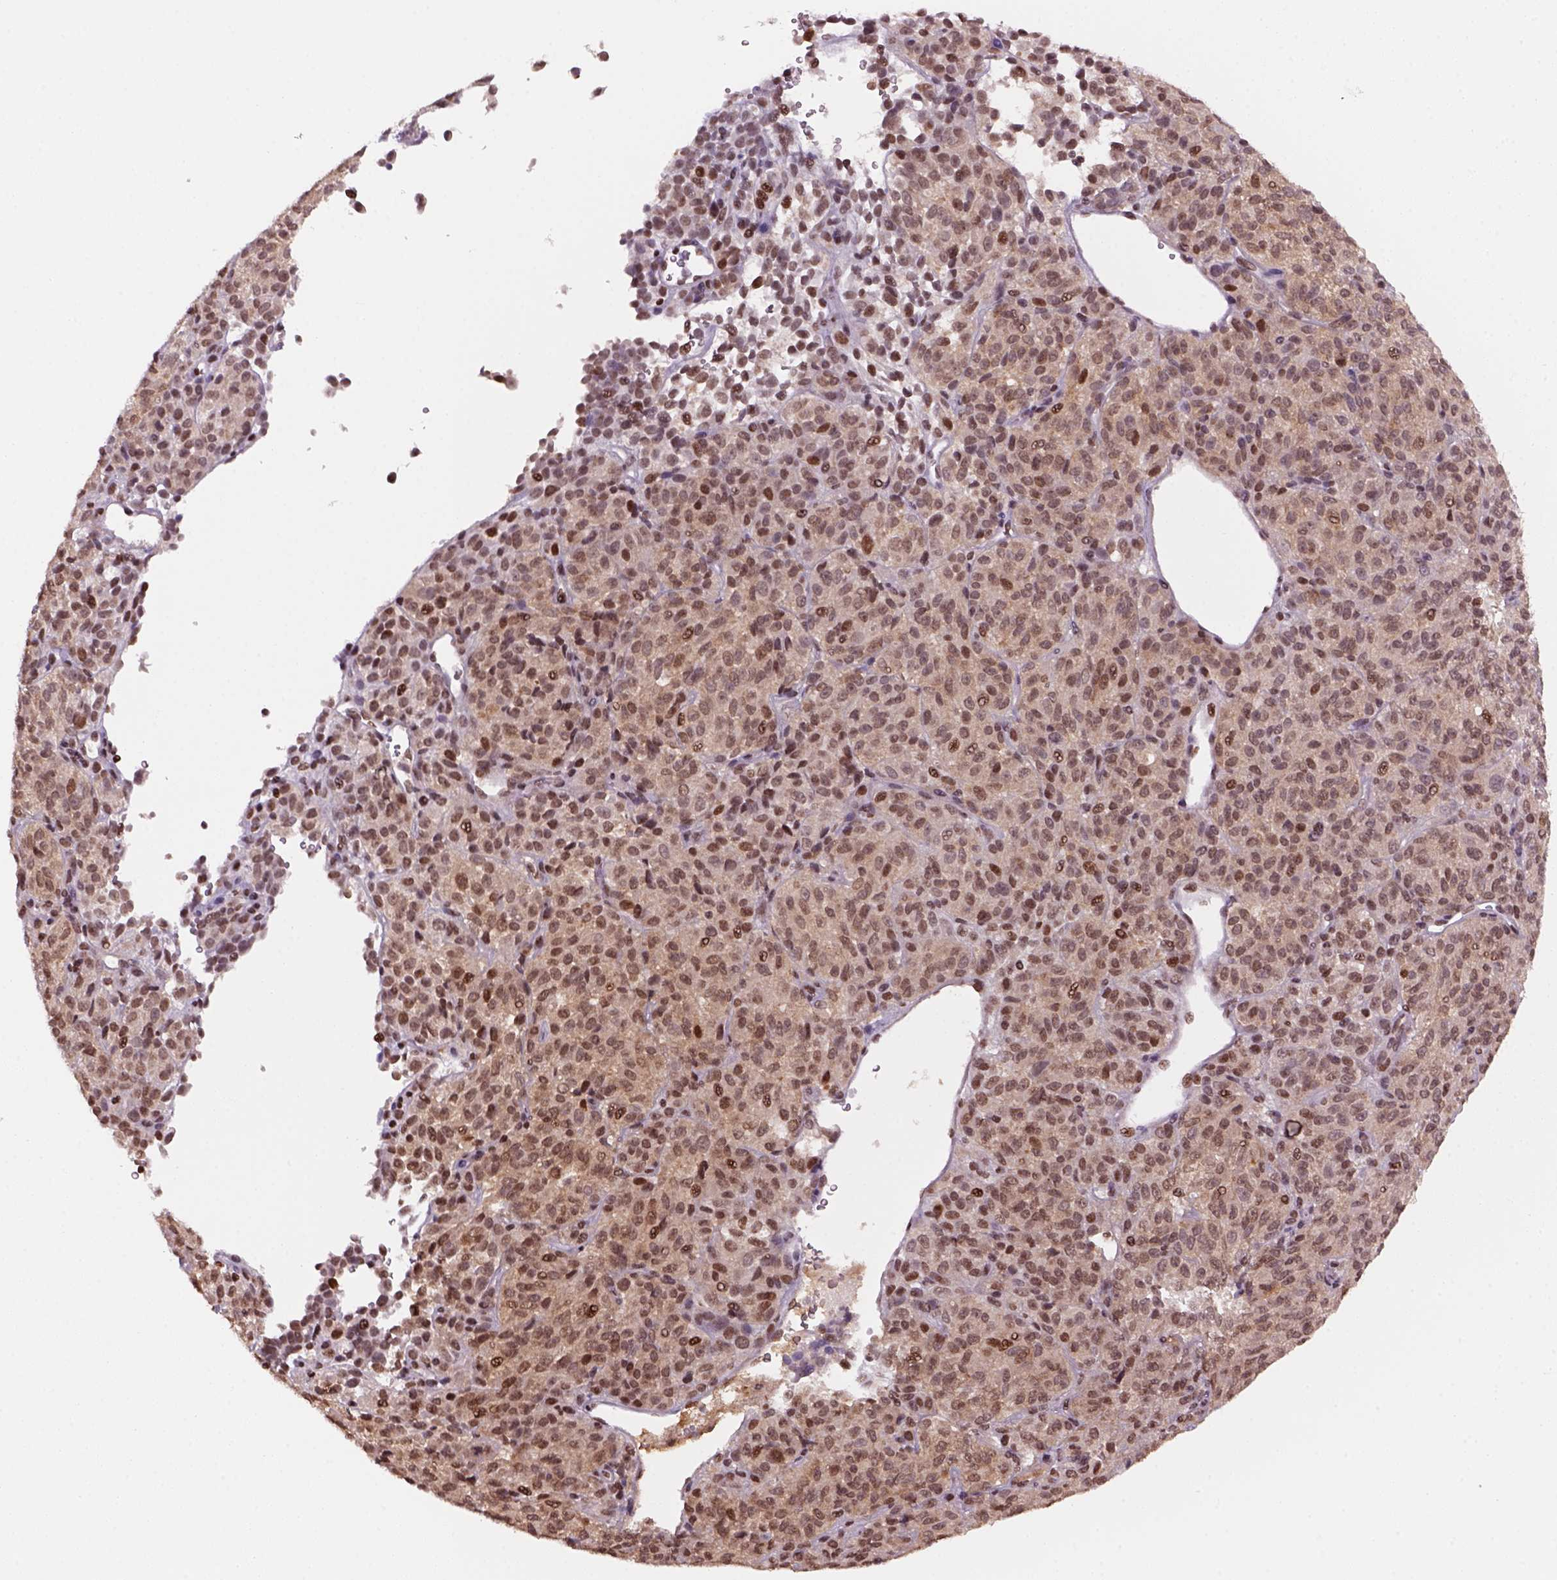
{"staining": {"intensity": "moderate", "quantity": ">75%", "location": "nuclear"}, "tissue": "melanoma", "cell_type": "Tumor cells", "image_type": "cancer", "snomed": [{"axis": "morphology", "description": "Malignant melanoma, Metastatic site"}, {"axis": "topography", "description": "Brain"}], "caption": "Melanoma stained for a protein displays moderate nuclear positivity in tumor cells.", "gene": "GOT1", "patient": {"sex": "female", "age": 56}}